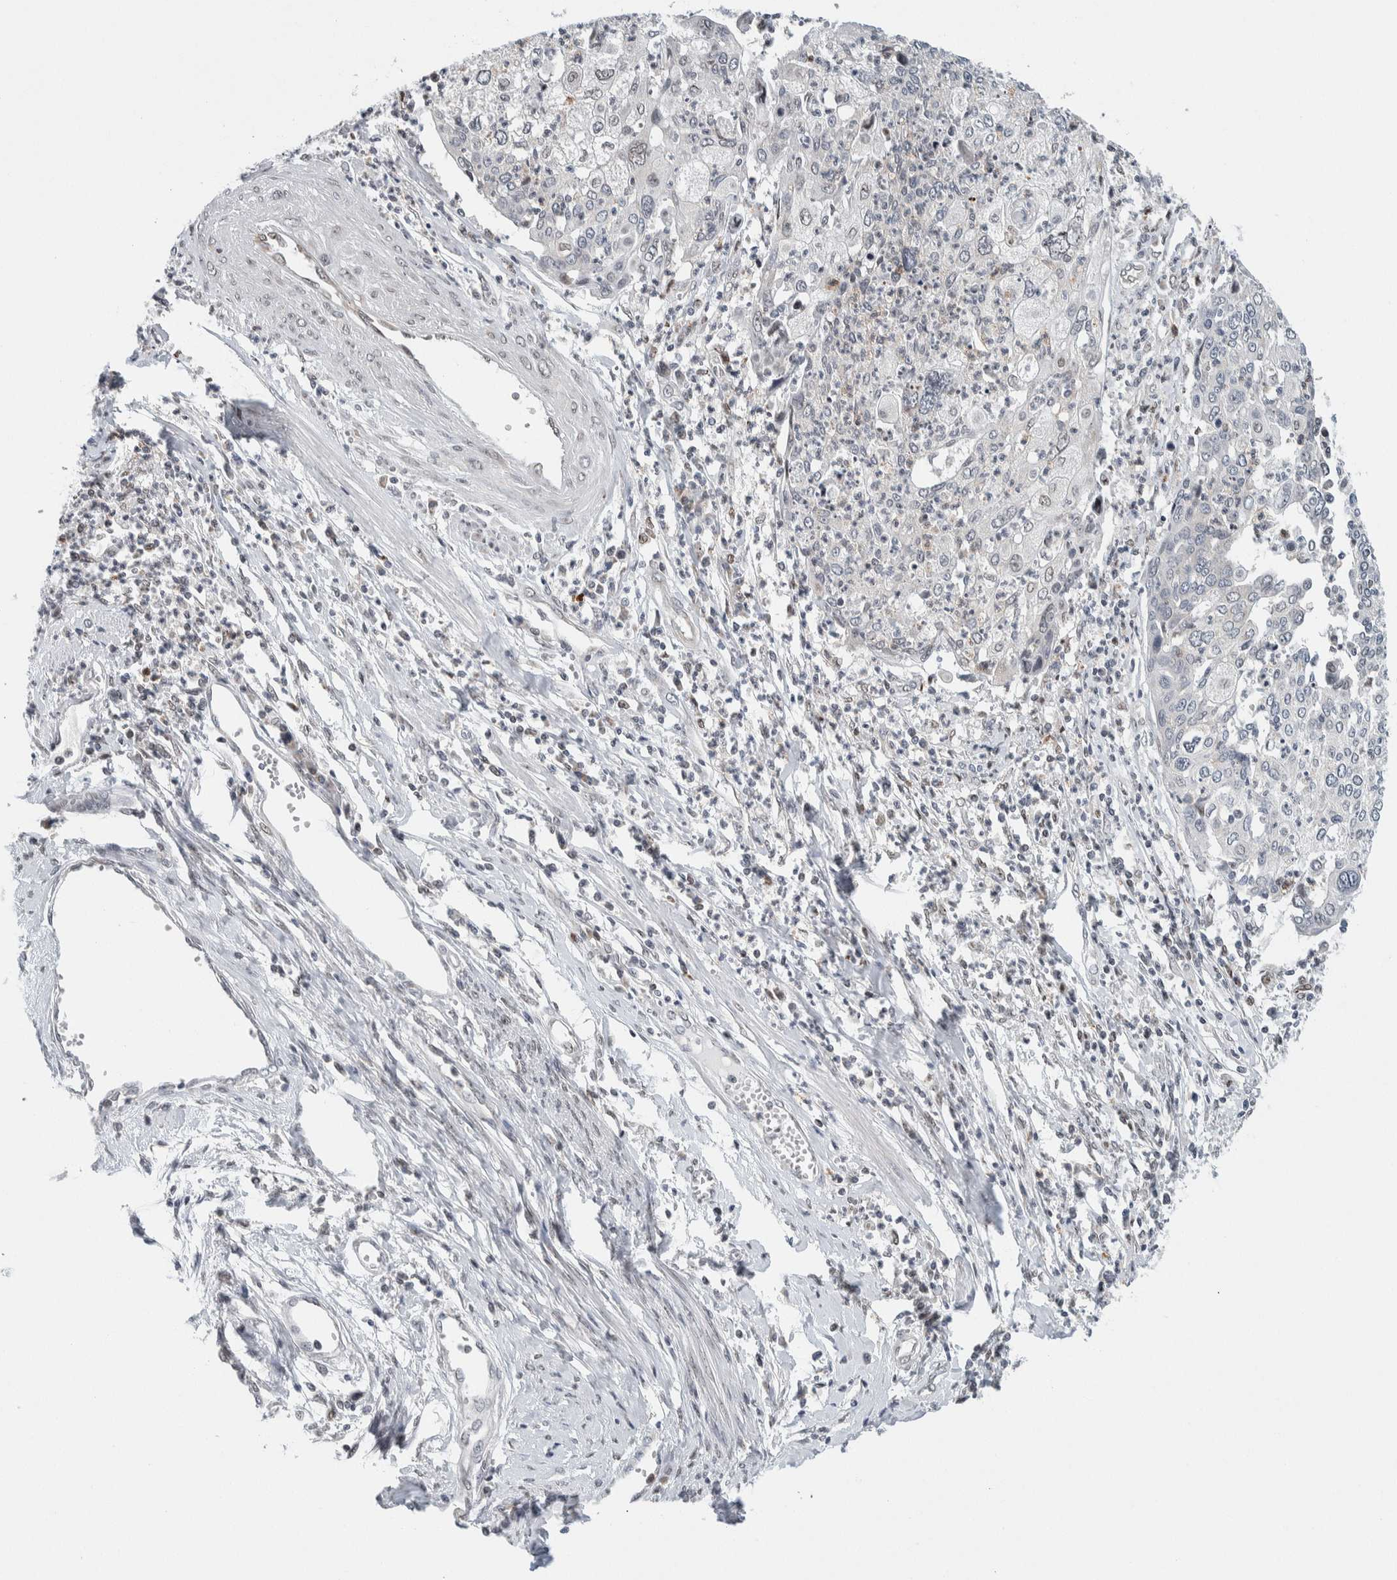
{"staining": {"intensity": "negative", "quantity": "none", "location": "none"}, "tissue": "cervical cancer", "cell_type": "Tumor cells", "image_type": "cancer", "snomed": [{"axis": "morphology", "description": "Squamous cell carcinoma, NOS"}, {"axis": "topography", "description": "Cervix"}], "caption": "DAB immunohistochemical staining of cervical squamous cell carcinoma shows no significant staining in tumor cells.", "gene": "NEUROD1", "patient": {"sex": "female", "age": 40}}